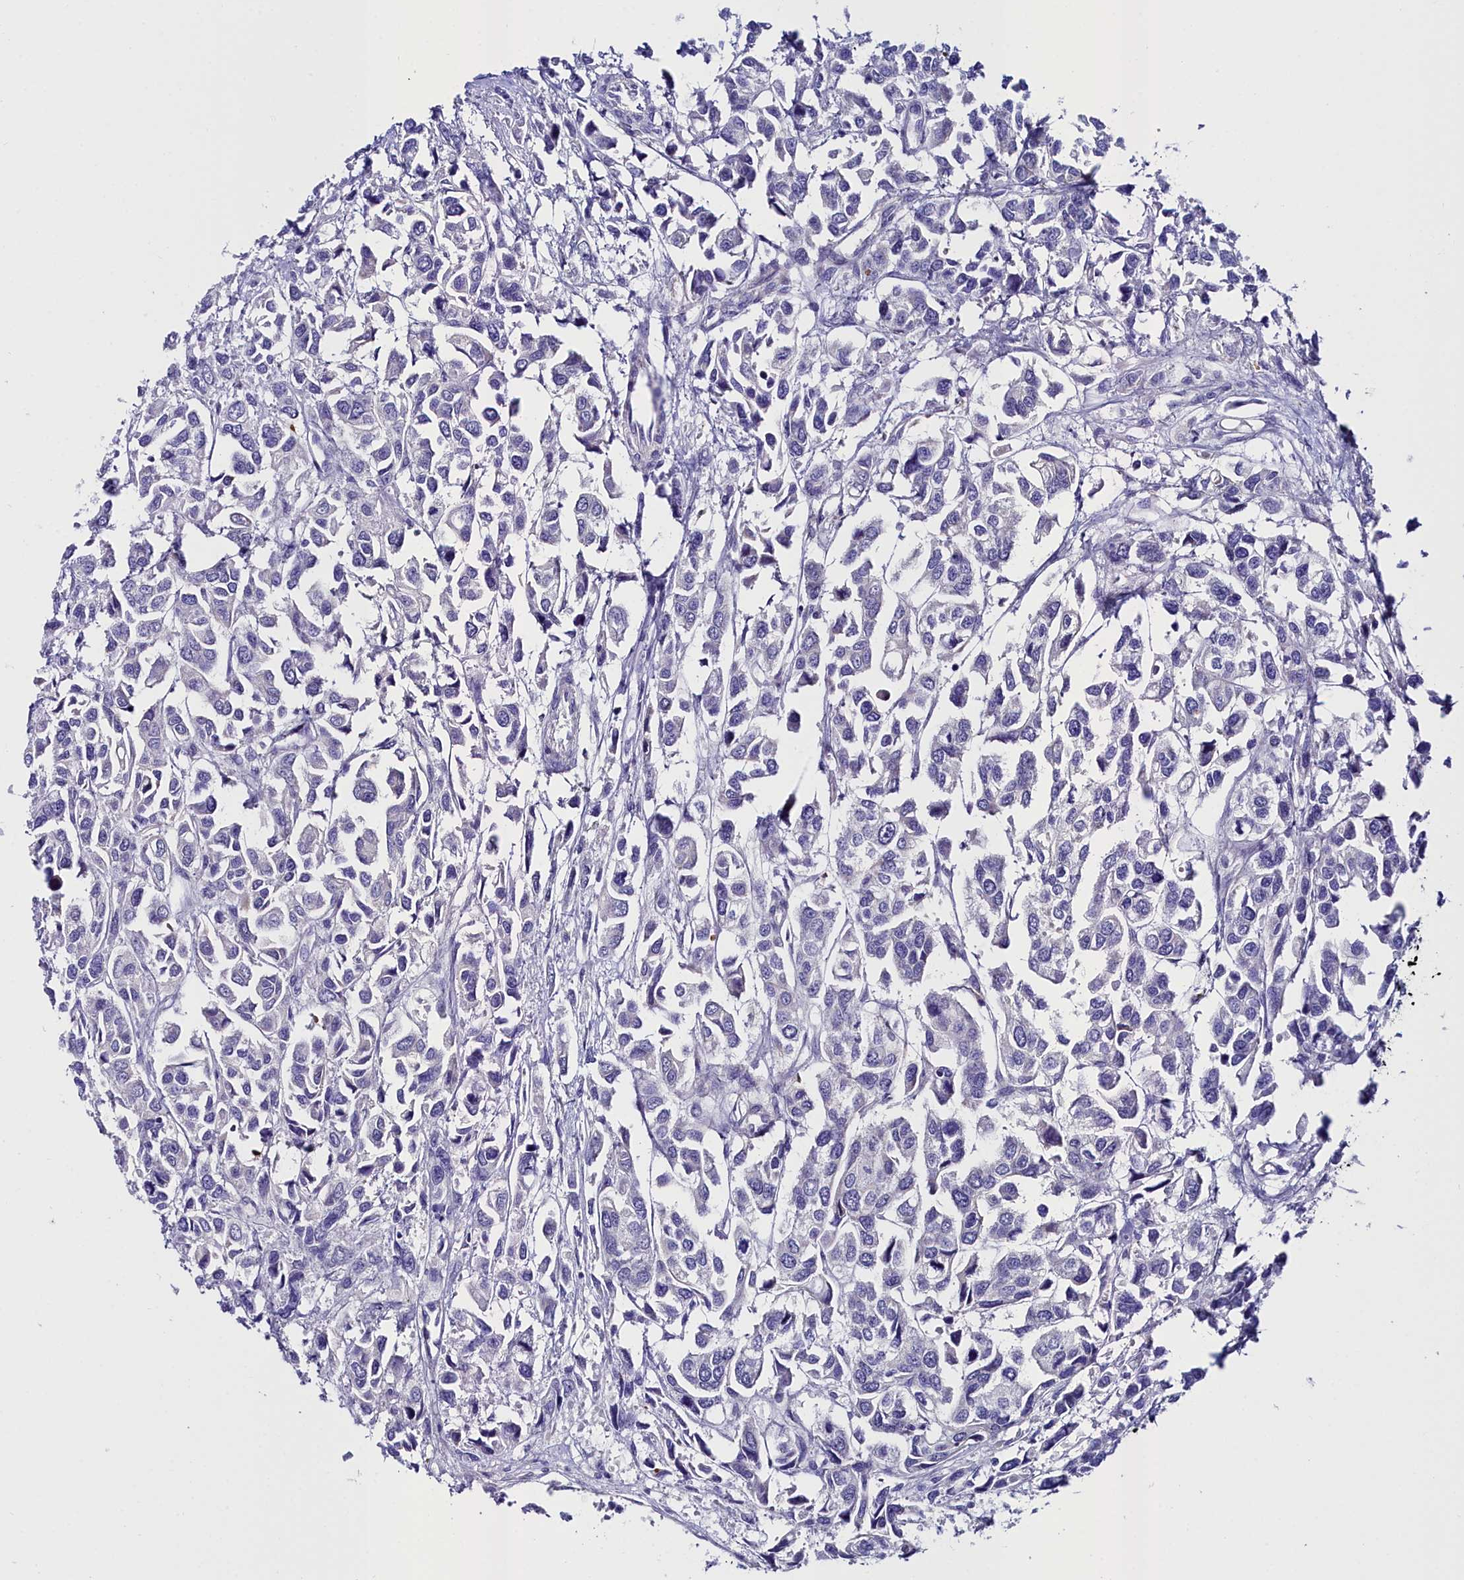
{"staining": {"intensity": "negative", "quantity": "none", "location": "none"}, "tissue": "urothelial cancer", "cell_type": "Tumor cells", "image_type": "cancer", "snomed": [{"axis": "morphology", "description": "Urothelial carcinoma, High grade"}, {"axis": "topography", "description": "Urinary bladder"}], "caption": "Tumor cells show no significant protein positivity in urothelial carcinoma (high-grade).", "gene": "SLC49A3", "patient": {"sex": "male", "age": 67}}